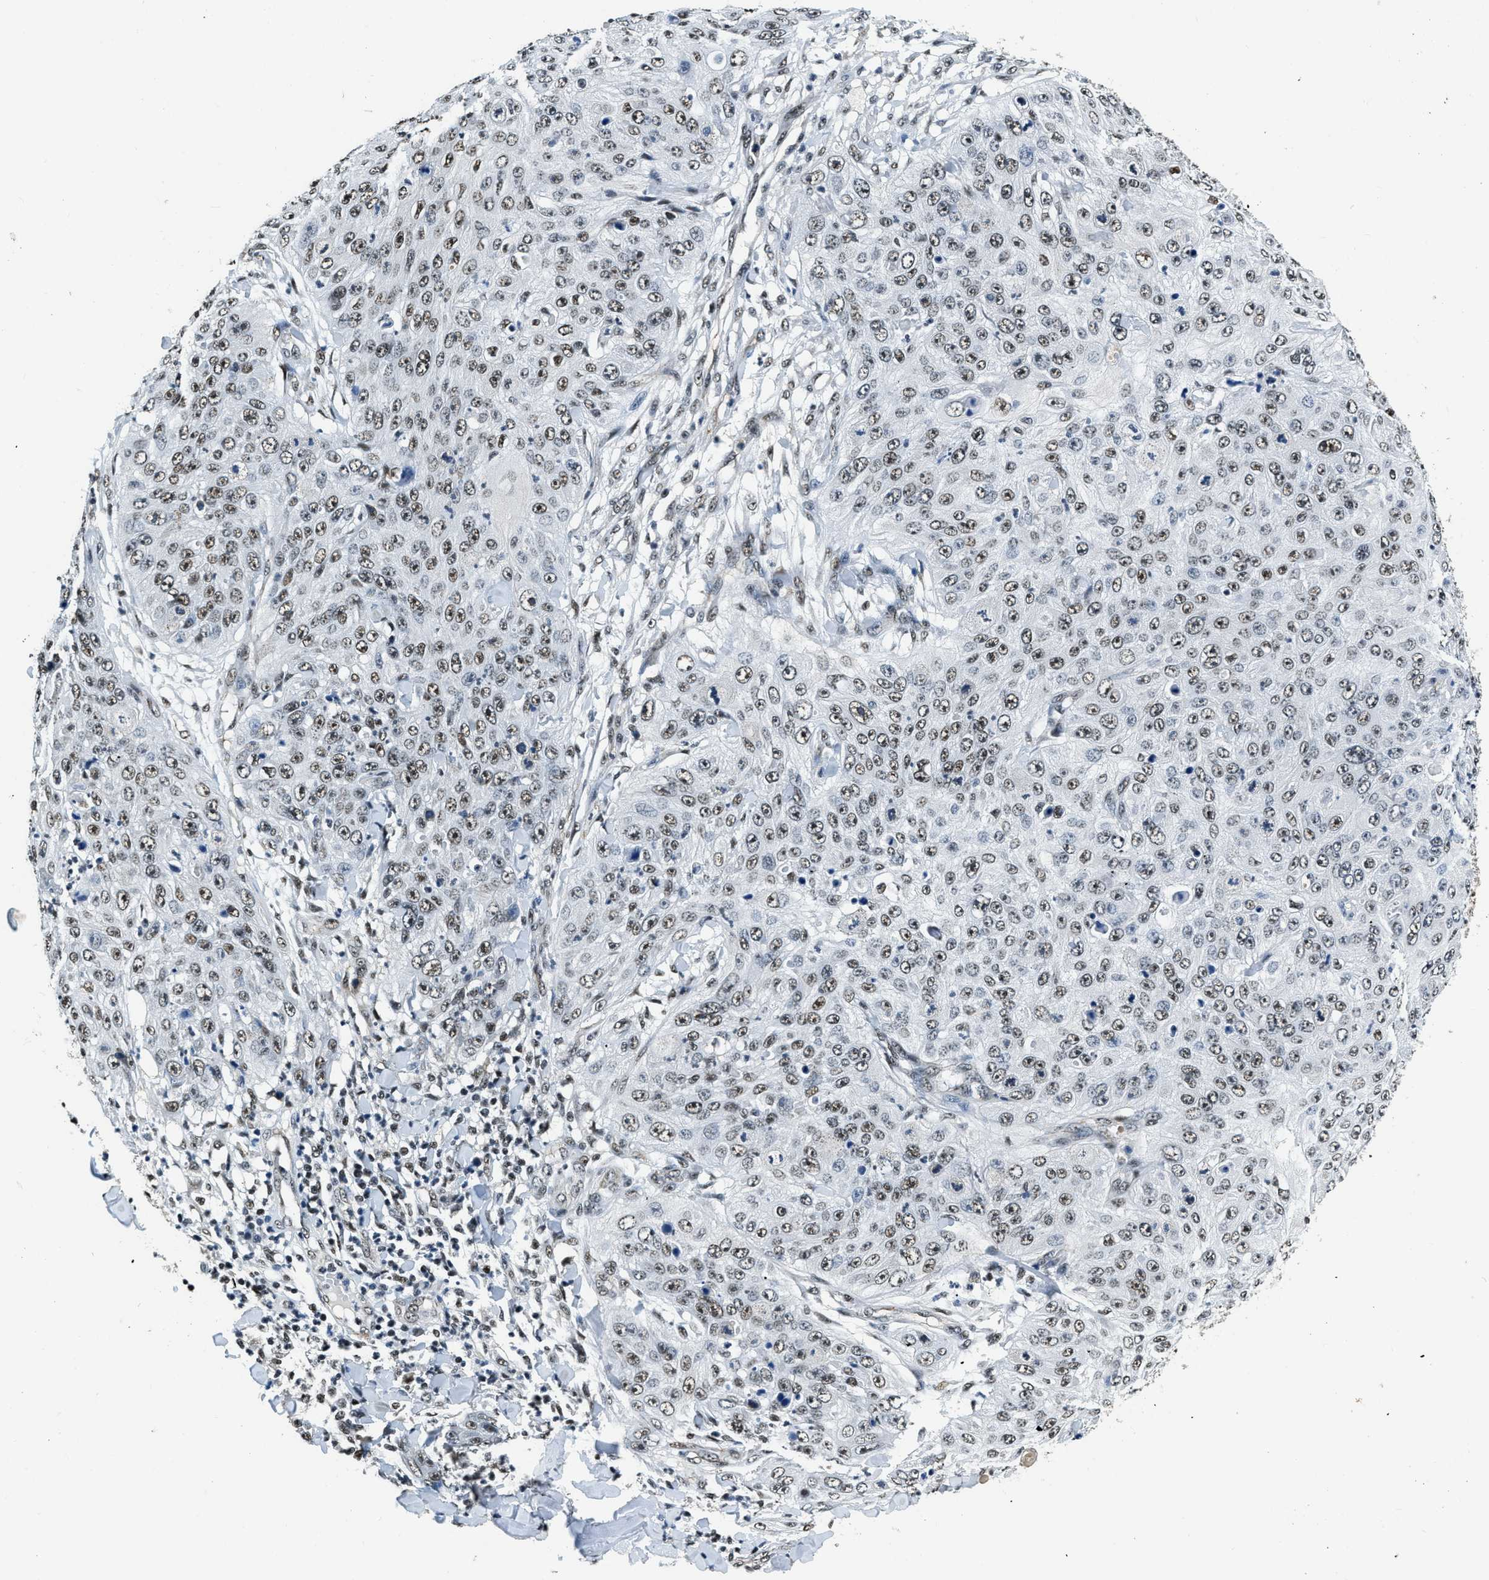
{"staining": {"intensity": "moderate", "quantity": ">75%", "location": "nuclear"}, "tissue": "skin cancer", "cell_type": "Tumor cells", "image_type": "cancer", "snomed": [{"axis": "morphology", "description": "Squamous cell carcinoma, NOS"}, {"axis": "topography", "description": "Skin"}], "caption": "Immunohistochemistry (IHC) (DAB (3,3'-diaminobenzidine)) staining of squamous cell carcinoma (skin) demonstrates moderate nuclear protein staining in approximately >75% of tumor cells.", "gene": "CCNE1", "patient": {"sex": "female", "age": 80}}